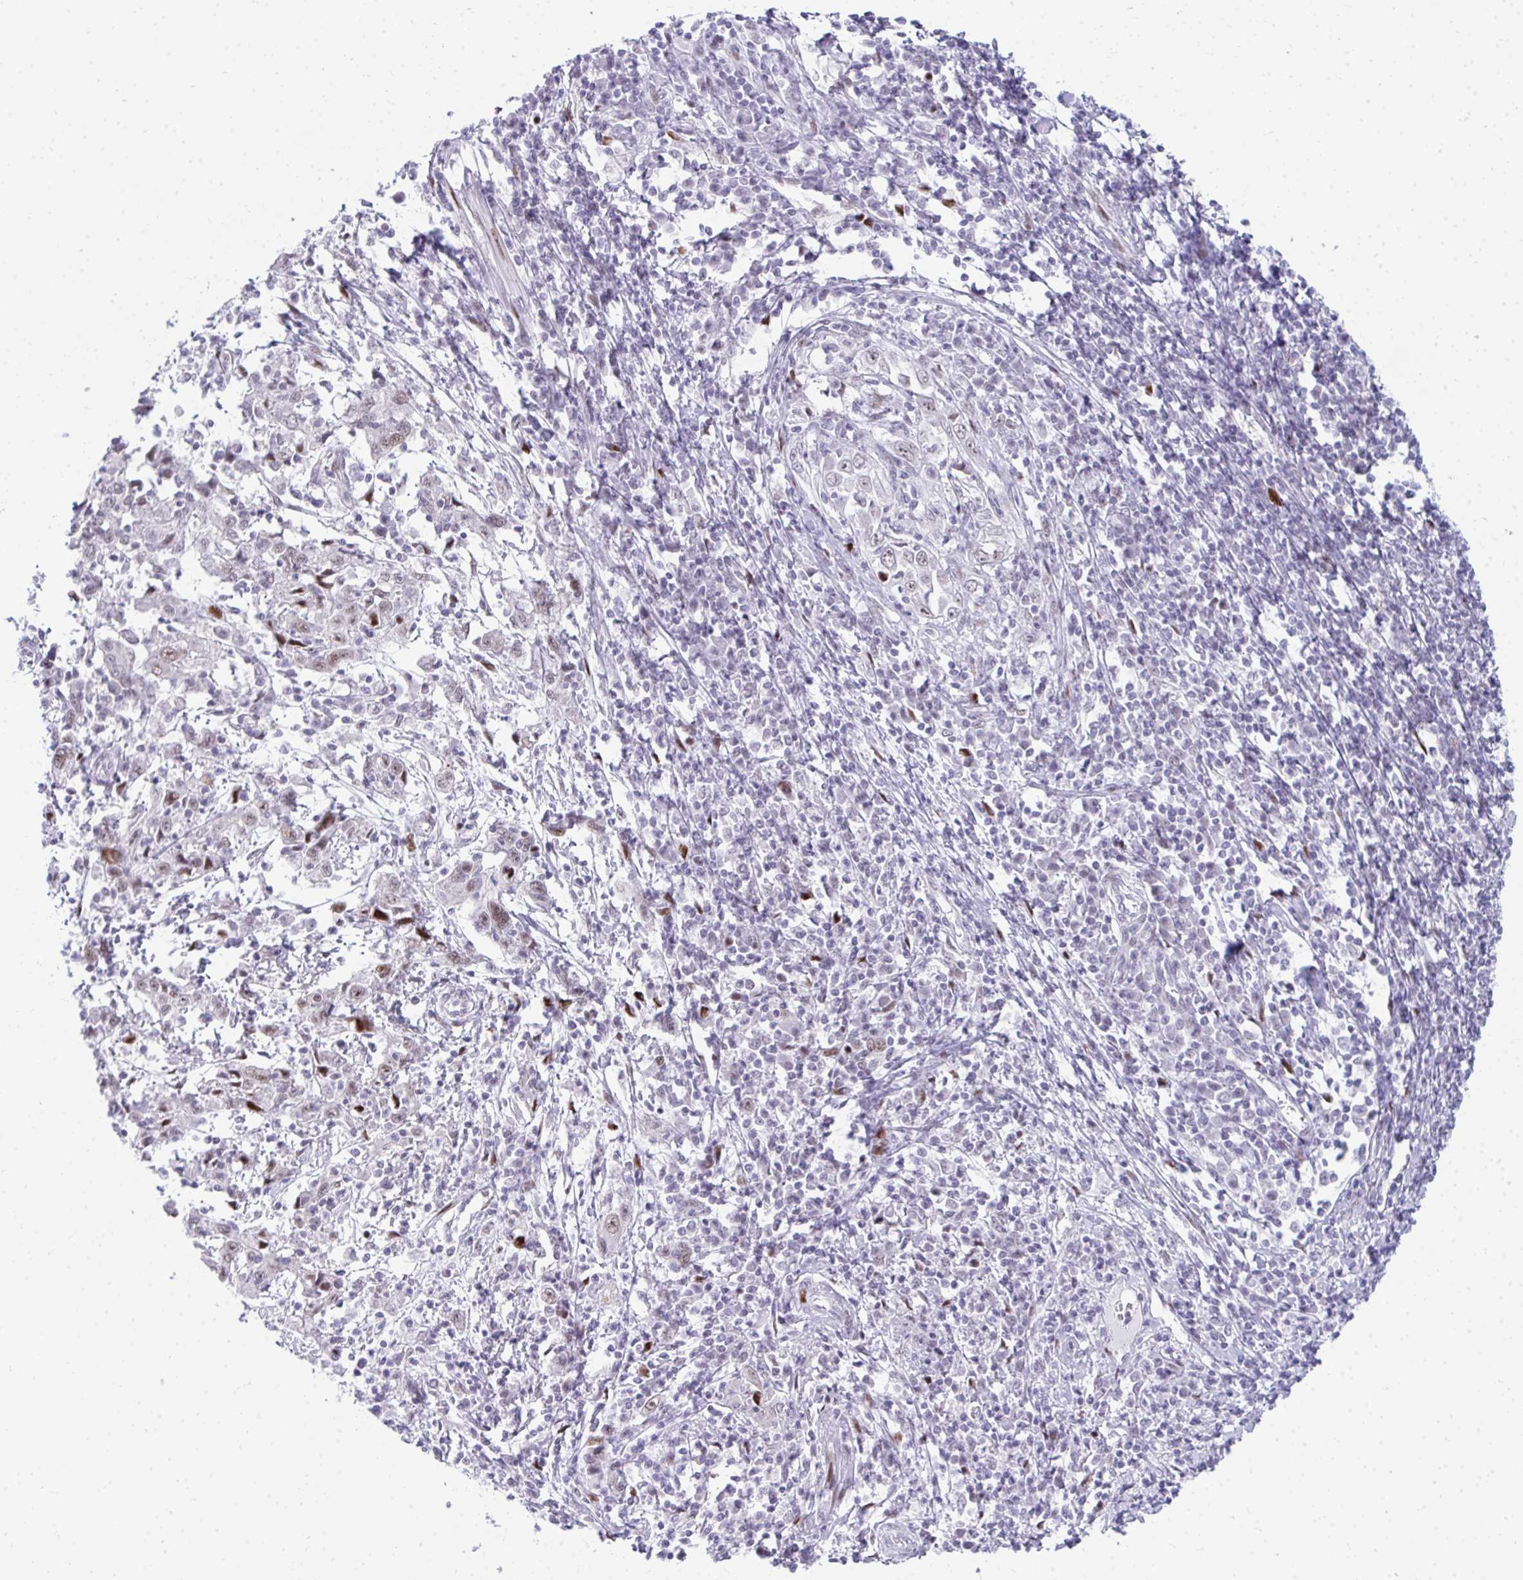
{"staining": {"intensity": "moderate", "quantity": "<25%", "location": "nuclear"}, "tissue": "cervical cancer", "cell_type": "Tumor cells", "image_type": "cancer", "snomed": [{"axis": "morphology", "description": "Squamous cell carcinoma, NOS"}, {"axis": "topography", "description": "Cervix"}], "caption": "Protein expression analysis of human cervical cancer (squamous cell carcinoma) reveals moderate nuclear expression in approximately <25% of tumor cells. Nuclei are stained in blue.", "gene": "GLDN", "patient": {"sex": "female", "age": 46}}